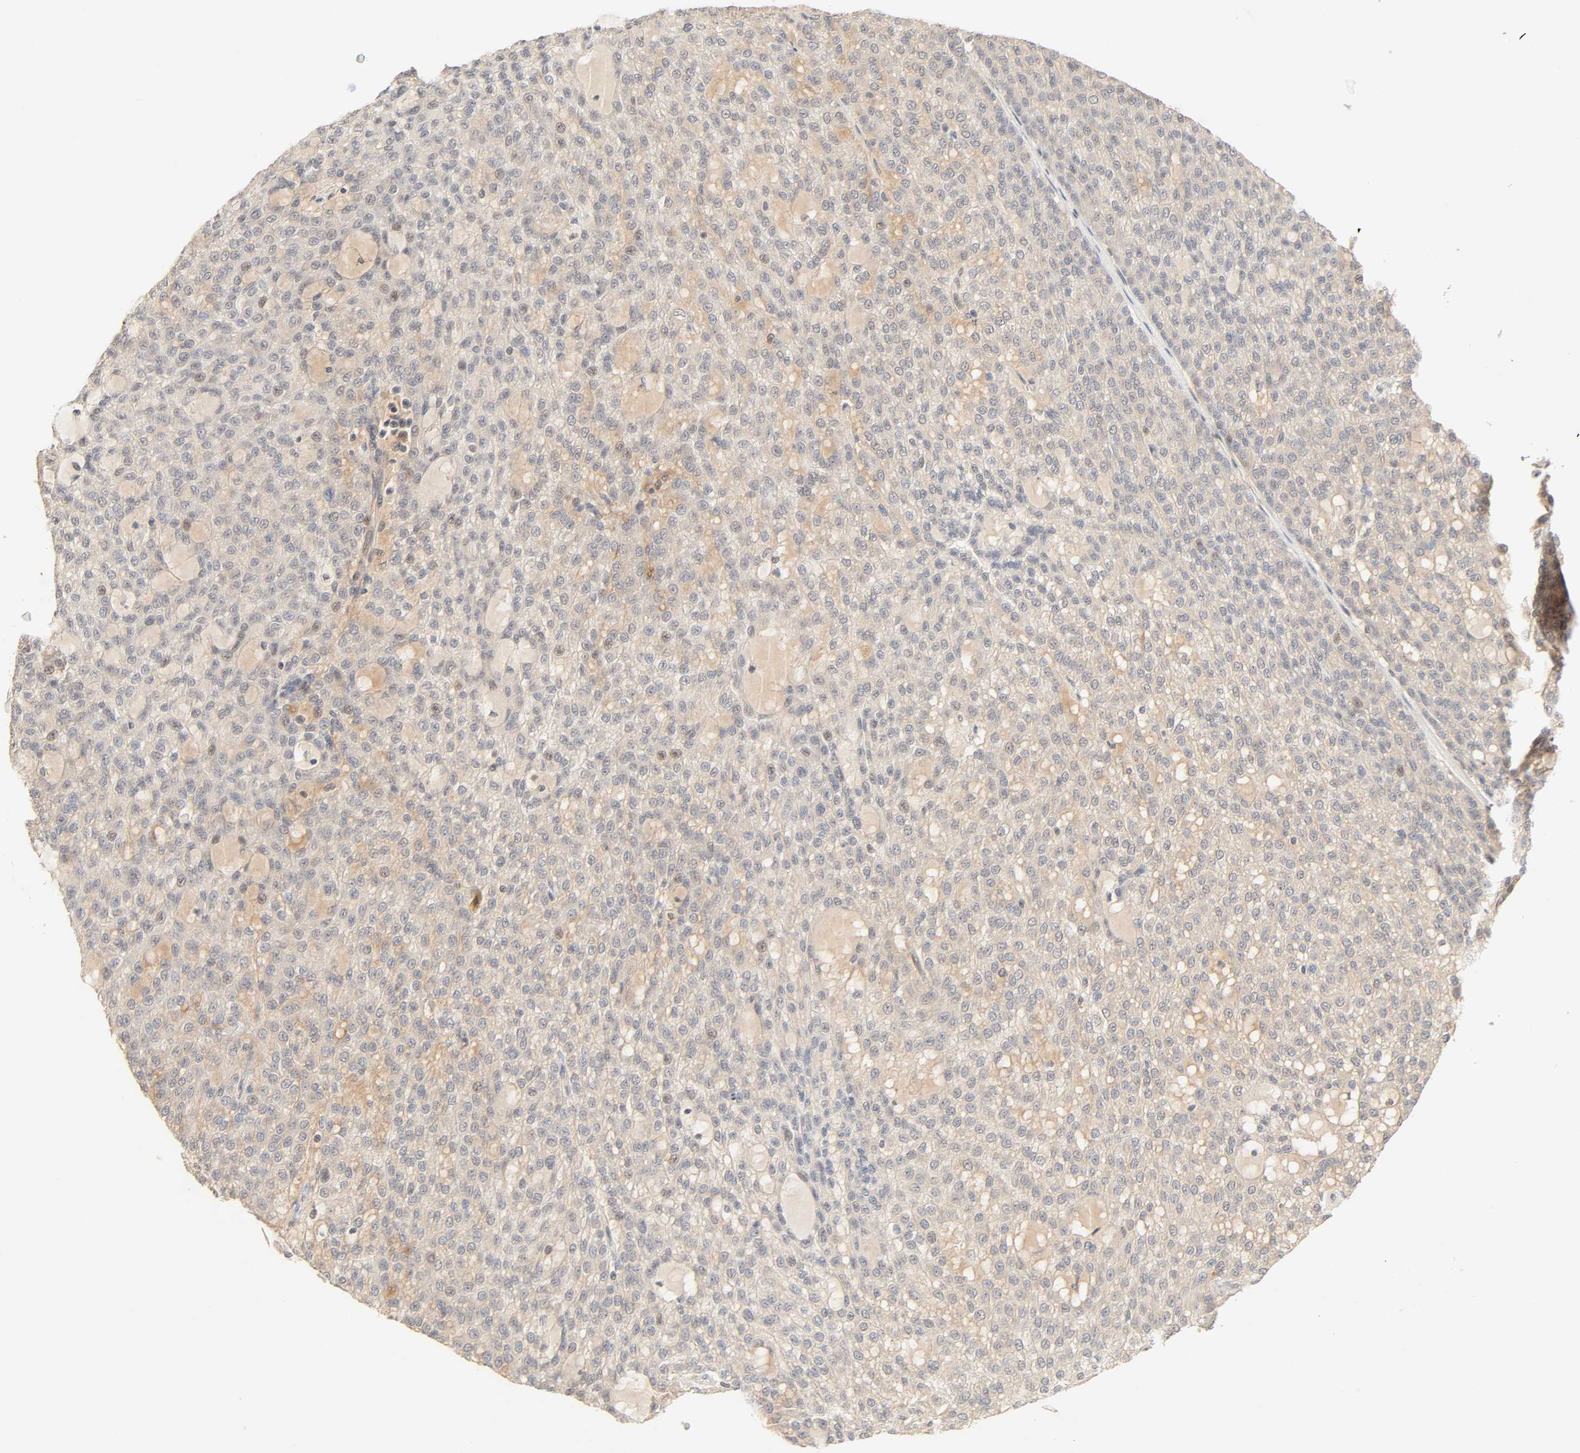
{"staining": {"intensity": "weak", "quantity": "<25%", "location": "cytoplasmic/membranous"}, "tissue": "renal cancer", "cell_type": "Tumor cells", "image_type": "cancer", "snomed": [{"axis": "morphology", "description": "Adenocarcinoma, NOS"}, {"axis": "topography", "description": "Kidney"}], "caption": "Tumor cells show no significant protein staining in renal cancer (adenocarcinoma).", "gene": "CACNA1G", "patient": {"sex": "male", "age": 63}}